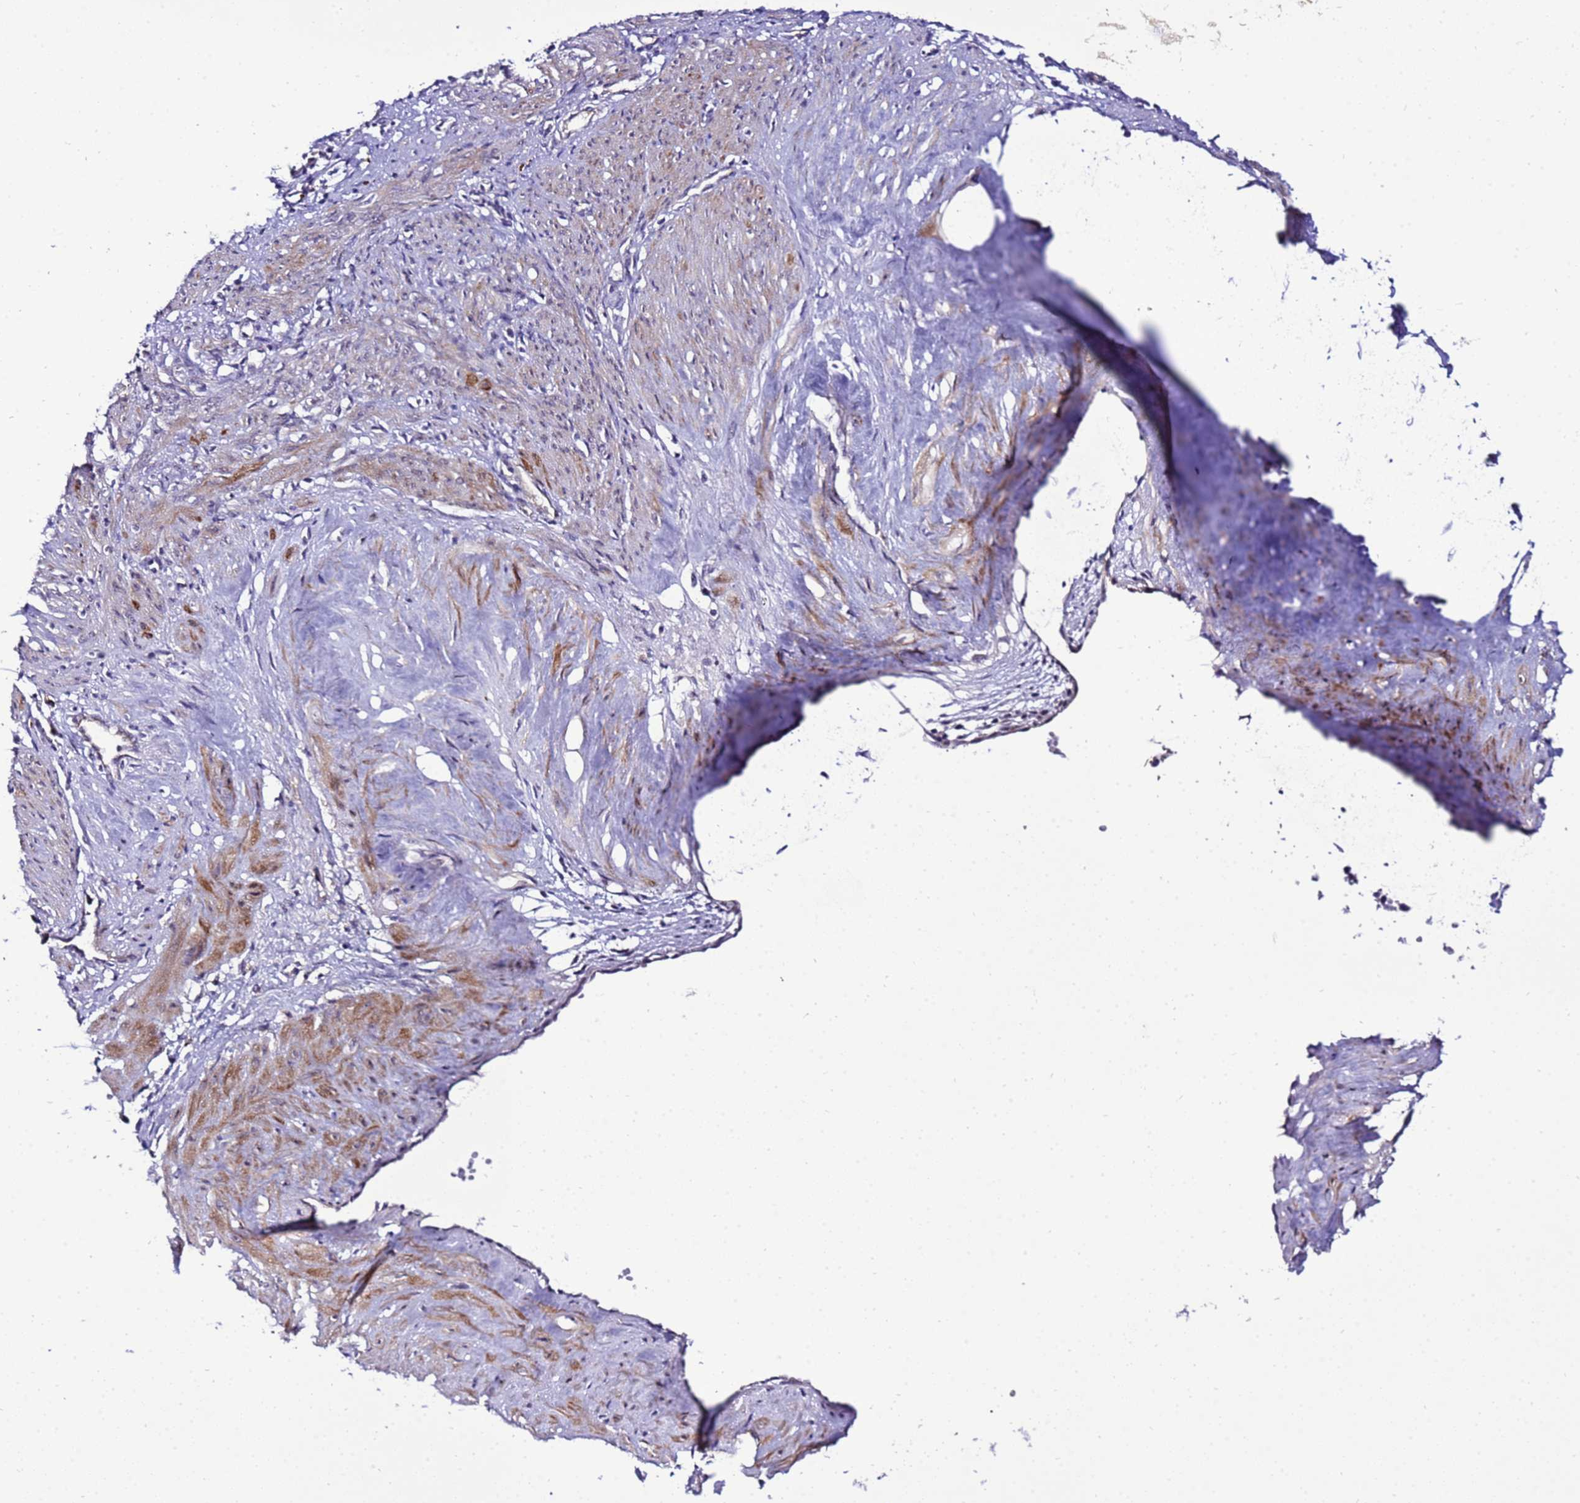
{"staining": {"intensity": "moderate", "quantity": "25%-75%", "location": "cytoplasmic/membranous"}, "tissue": "smooth muscle", "cell_type": "Smooth muscle cells", "image_type": "normal", "snomed": [{"axis": "morphology", "description": "Normal tissue, NOS"}, {"axis": "topography", "description": "Endometrium"}], "caption": "Smooth muscle cells exhibit medium levels of moderate cytoplasmic/membranous expression in approximately 25%-75% of cells in normal human smooth muscle.", "gene": "C19orf47", "patient": {"sex": "female", "age": 33}}